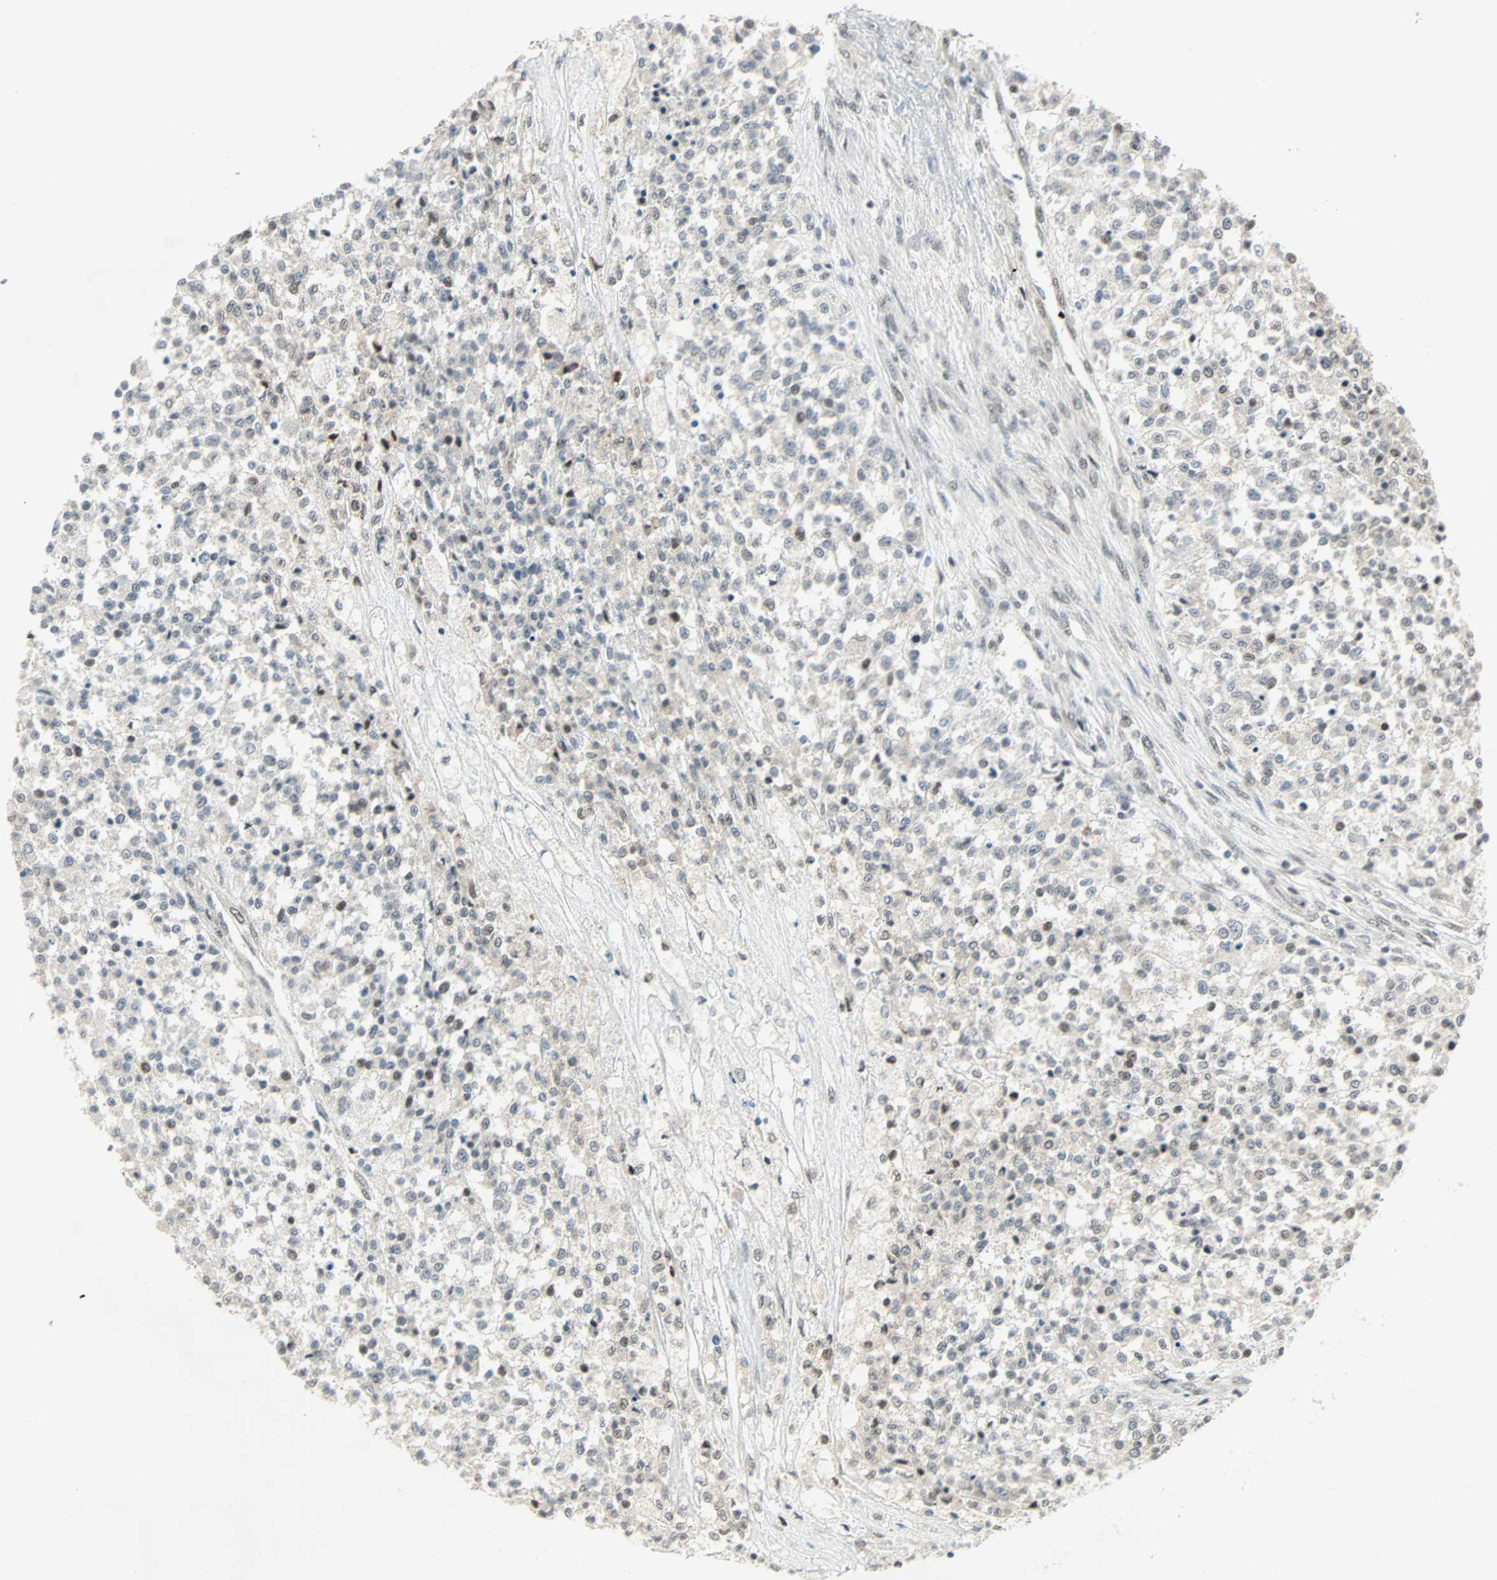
{"staining": {"intensity": "weak", "quantity": "<25%", "location": "nuclear"}, "tissue": "testis cancer", "cell_type": "Tumor cells", "image_type": "cancer", "snomed": [{"axis": "morphology", "description": "Seminoma, NOS"}, {"axis": "topography", "description": "Testis"}], "caption": "This micrograph is of seminoma (testis) stained with immunohistochemistry (IHC) to label a protein in brown with the nuclei are counter-stained blue. There is no expression in tumor cells. (Stains: DAB (3,3'-diaminobenzidine) IHC with hematoxylin counter stain, Microscopy: brightfield microscopy at high magnification).", "gene": "CBX4", "patient": {"sex": "male", "age": 59}}